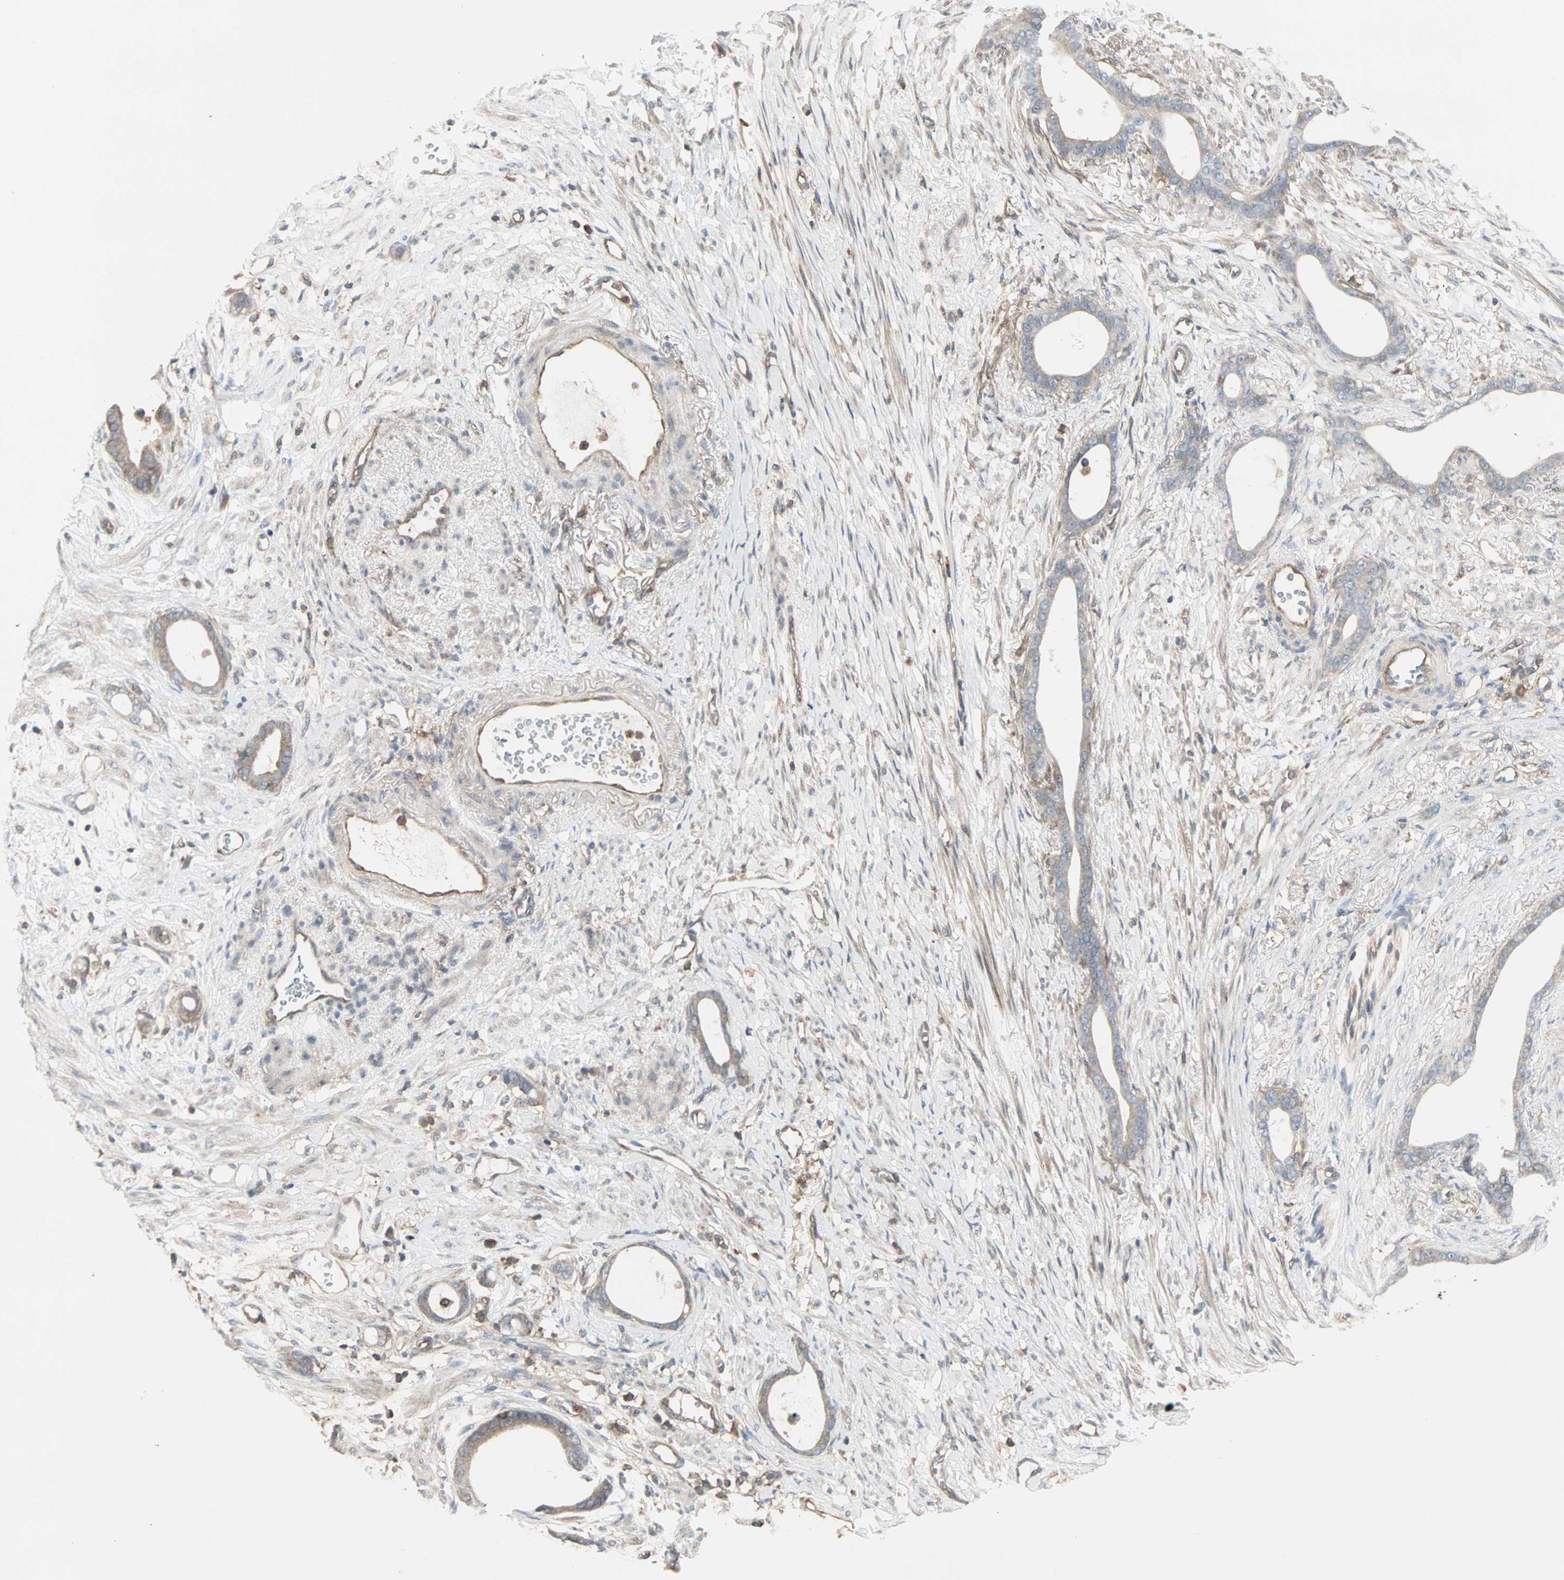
{"staining": {"intensity": "weak", "quantity": ">75%", "location": "cytoplasmic/membranous"}, "tissue": "stomach cancer", "cell_type": "Tumor cells", "image_type": "cancer", "snomed": [{"axis": "morphology", "description": "Adenocarcinoma, NOS"}, {"axis": "topography", "description": "Stomach"}], "caption": "A brown stain labels weak cytoplasmic/membranous positivity of a protein in human adenocarcinoma (stomach) tumor cells.", "gene": "GNAI2", "patient": {"sex": "female", "age": 75}}